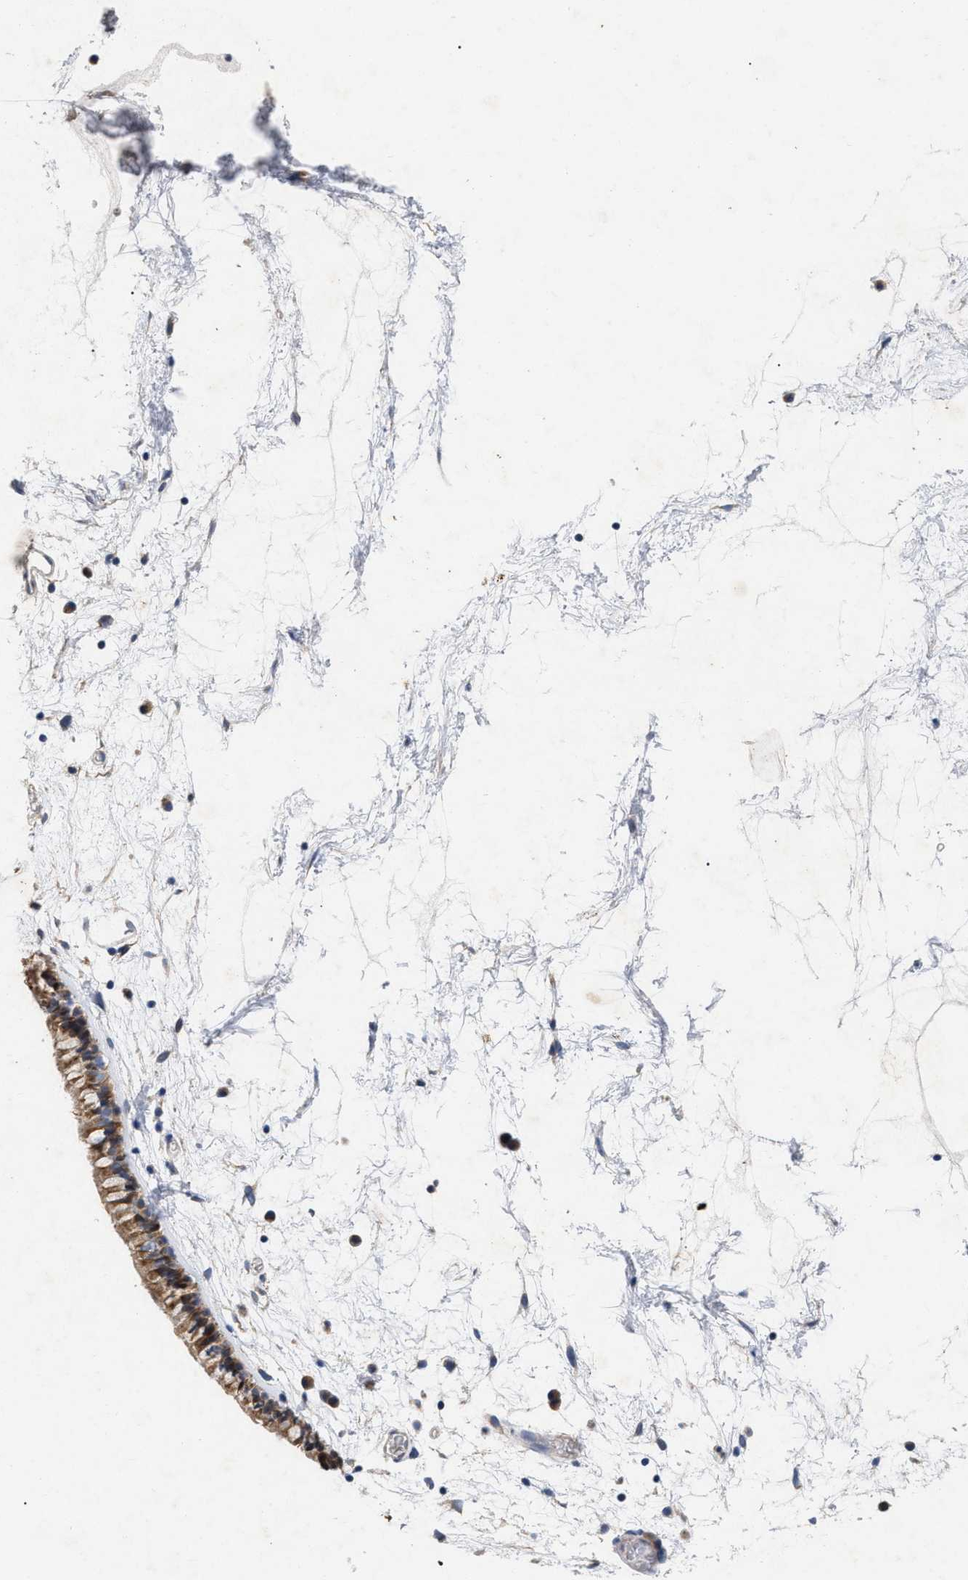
{"staining": {"intensity": "moderate", "quantity": ">75%", "location": "cytoplasmic/membranous"}, "tissue": "nasopharynx", "cell_type": "Respiratory epithelial cells", "image_type": "normal", "snomed": [{"axis": "morphology", "description": "Normal tissue, NOS"}, {"axis": "morphology", "description": "Inflammation, NOS"}, {"axis": "topography", "description": "Nasopharynx"}], "caption": "Respiratory epithelial cells show medium levels of moderate cytoplasmic/membranous staining in approximately >75% of cells in unremarkable human nasopharynx. Using DAB (brown) and hematoxylin (blue) stains, captured at high magnification using brightfield microscopy.", "gene": "VIP", "patient": {"sex": "male", "age": 48}}